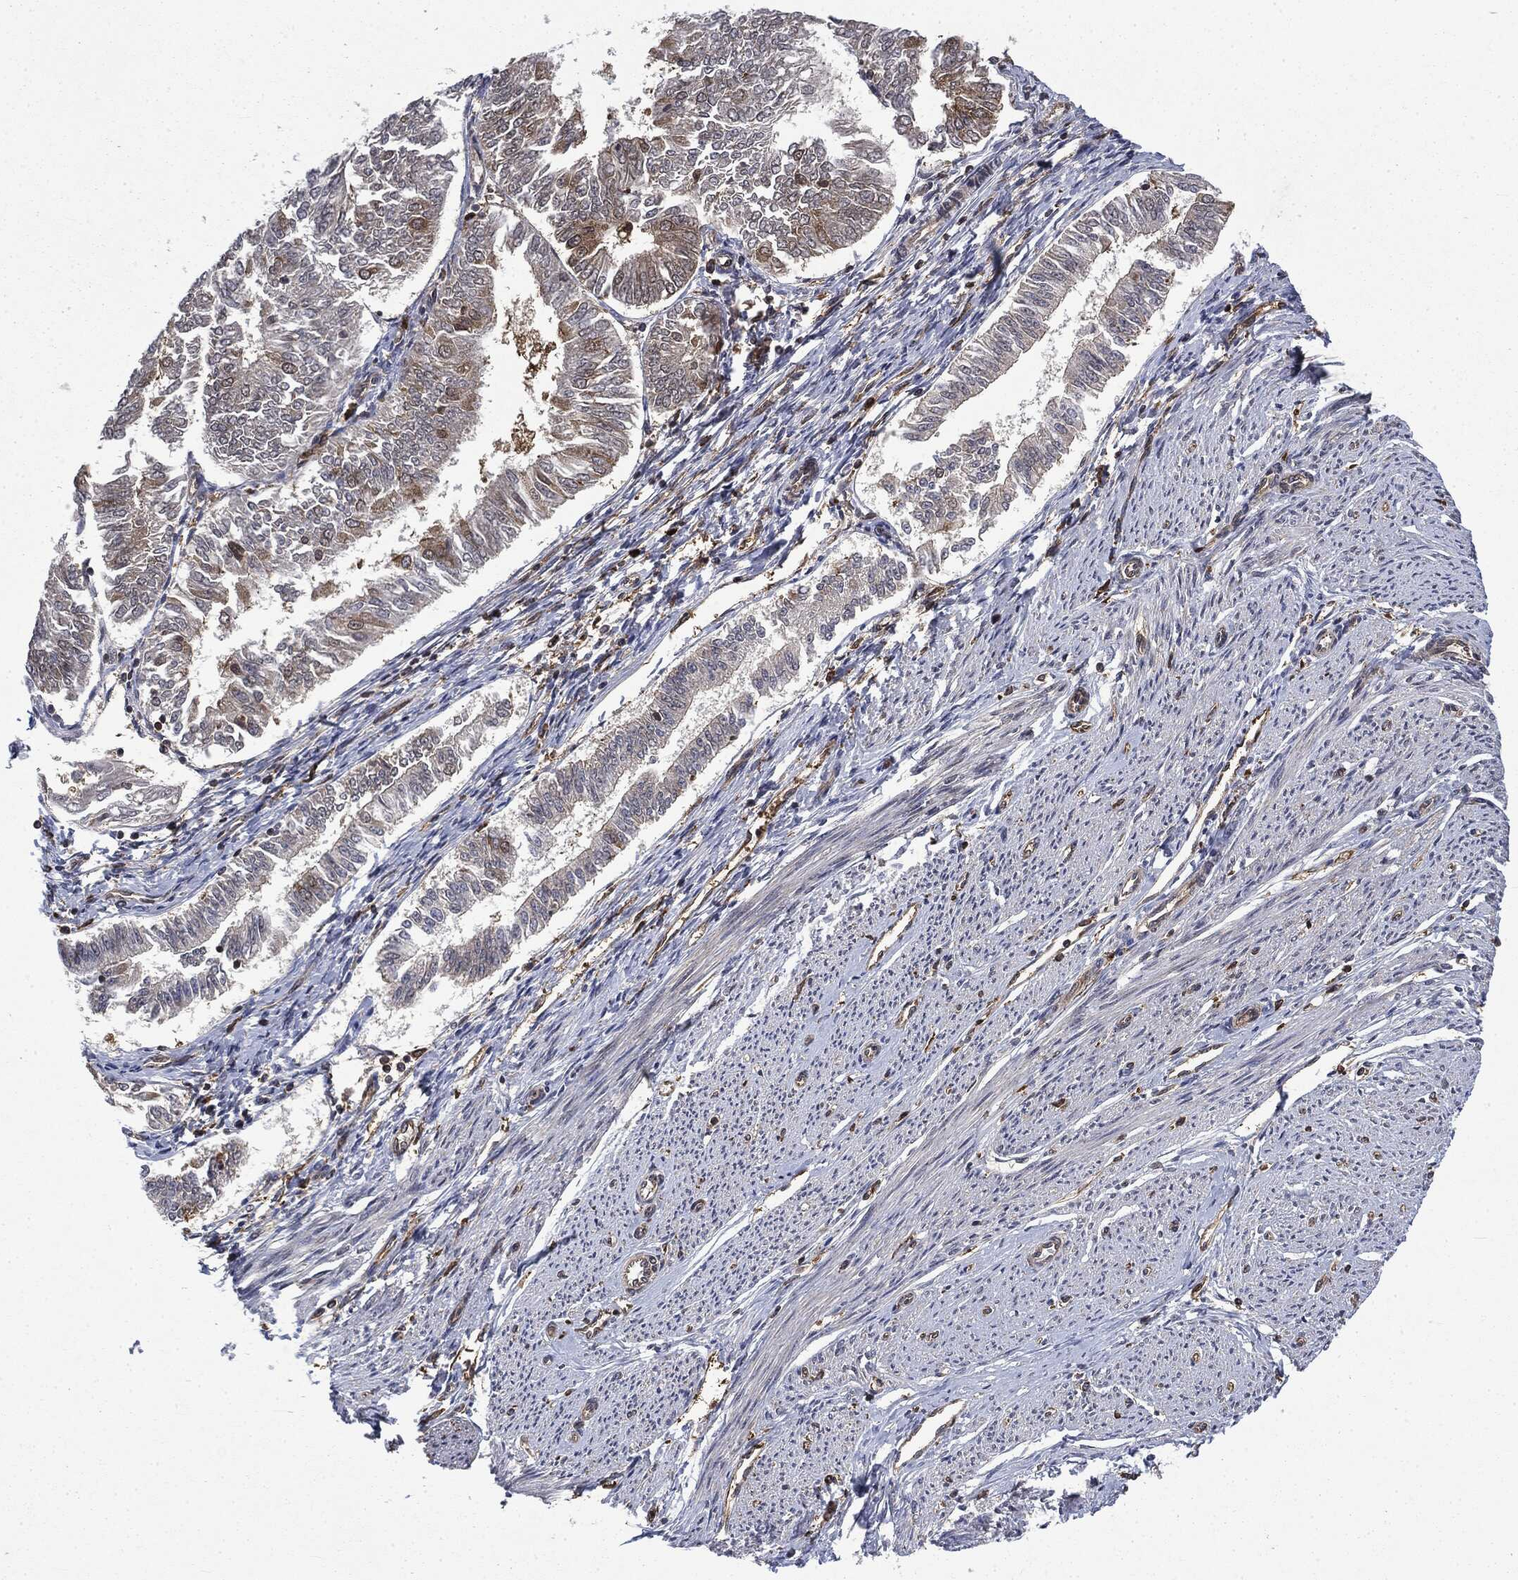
{"staining": {"intensity": "weak", "quantity": "<25%", "location": "cytoplasmic/membranous"}, "tissue": "endometrial cancer", "cell_type": "Tumor cells", "image_type": "cancer", "snomed": [{"axis": "morphology", "description": "Adenocarcinoma, NOS"}, {"axis": "topography", "description": "Endometrium"}], "caption": "Photomicrograph shows no protein staining in tumor cells of endometrial cancer tissue.", "gene": "SNX5", "patient": {"sex": "female", "age": 58}}